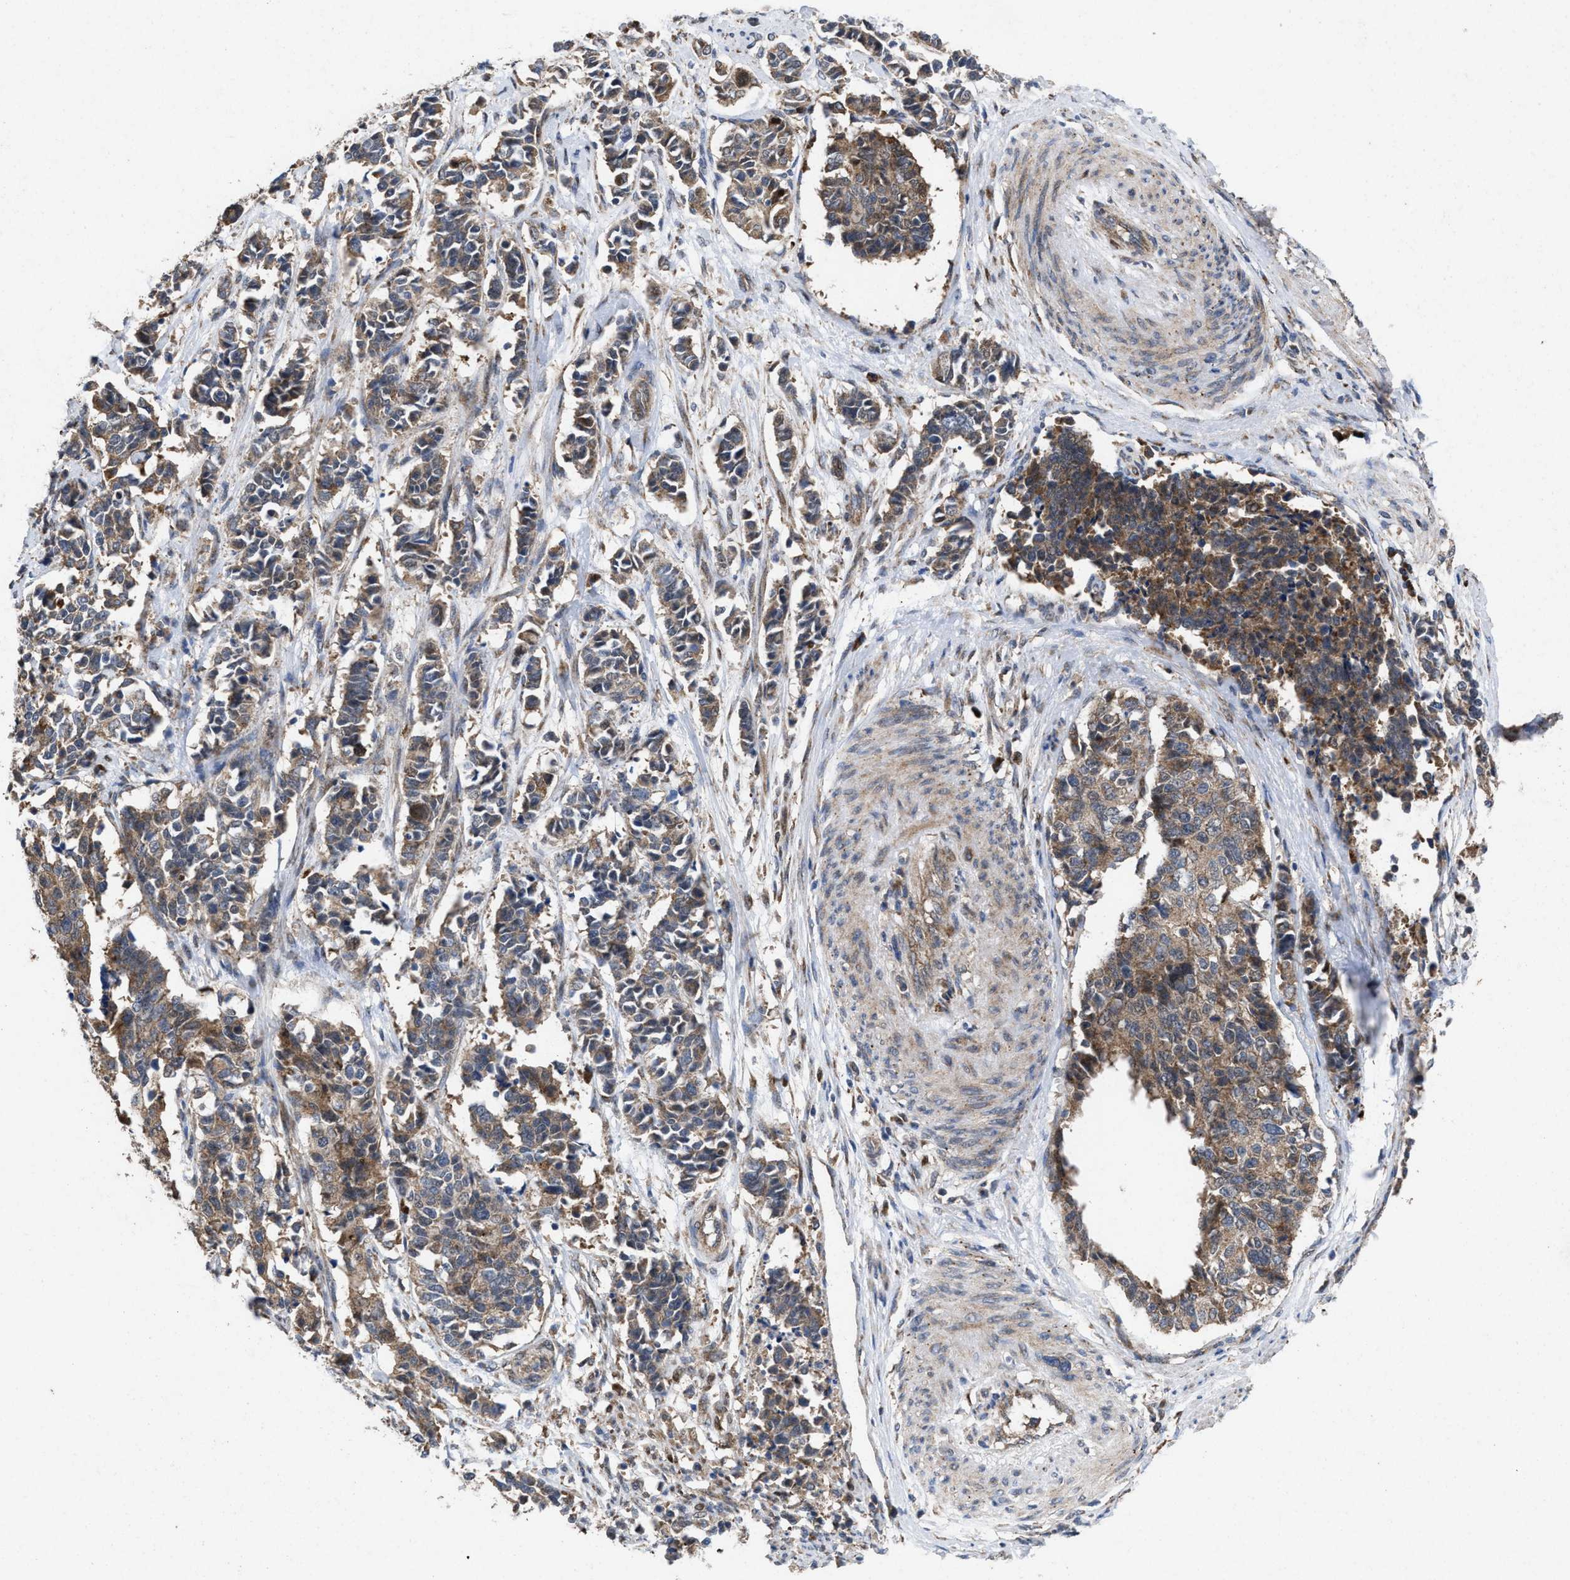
{"staining": {"intensity": "moderate", "quantity": ">75%", "location": "cytoplasmic/membranous"}, "tissue": "cervical cancer", "cell_type": "Tumor cells", "image_type": "cancer", "snomed": [{"axis": "morphology", "description": "Normal tissue, NOS"}, {"axis": "morphology", "description": "Squamous cell carcinoma, NOS"}, {"axis": "topography", "description": "Cervix"}], "caption": "Tumor cells show moderate cytoplasmic/membranous positivity in approximately >75% of cells in squamous cell carcinoma (cervical). The protein is shown in brown color, while the nuclei are stained blue.", "gene": "MSI2", "patient": {"sex": "female", "age": 35}}